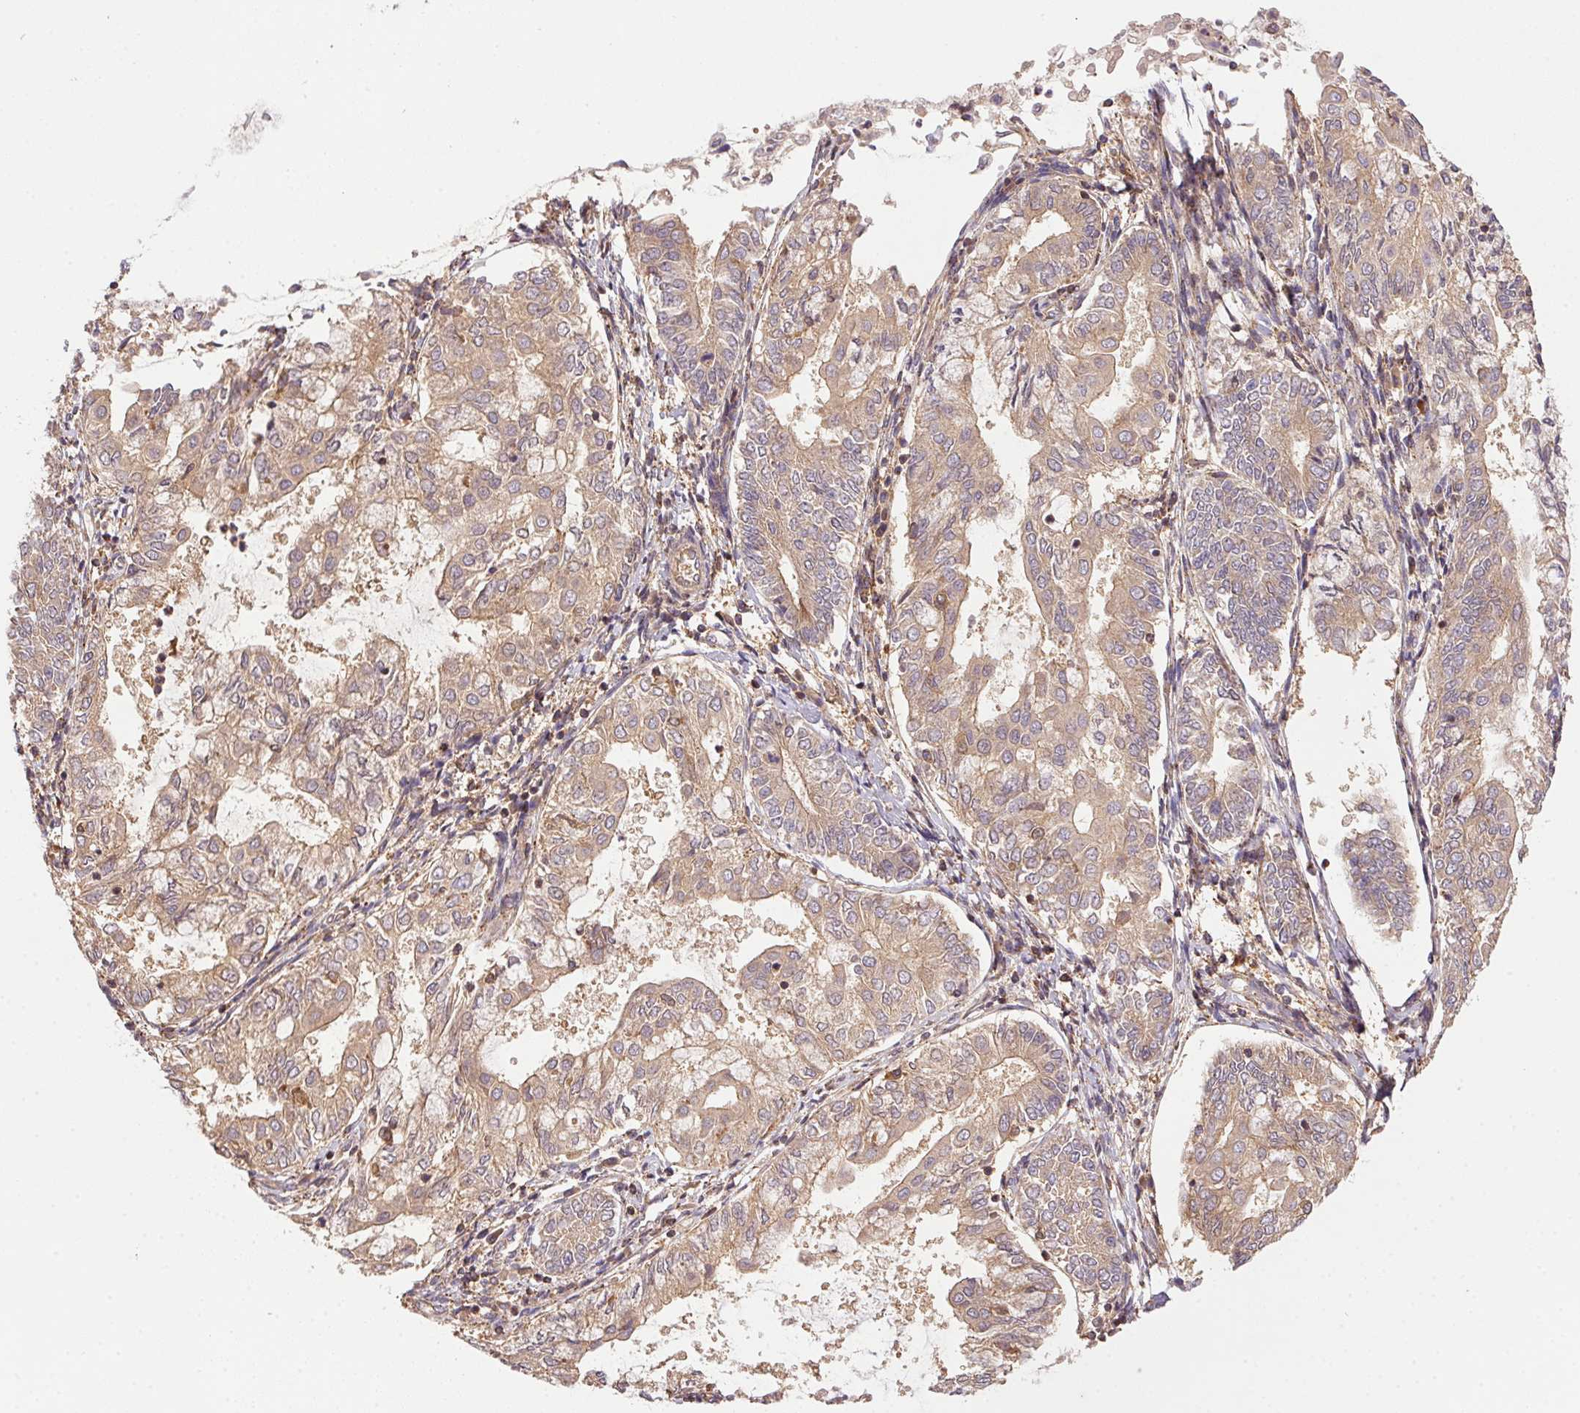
{"staining": {"intensity": "weak", "quantity": ">75%", "location": "cytoplasmic/membranous"}, "tissue": "prostate cancer", "cell_type": "Tumor cells", "image_type": "cancer", "snomed": [{"axis": "morphology", "description": "Adenocarcinoma, Low grade"}, {"axis": "topography", "description": "Prostate"}], "caption": "High-magnification brightfield microscopy of low-grade adenocarcinoma (prostate) stained with DAB (brown) and counterstained with hematoxylin (blue). tumor cells exhibit weak cytoplasmic/membranous expression is seen in approximately>75% of cells.", "gene": "MEX3D", "patient": {"sex": "male", "age": 62}}